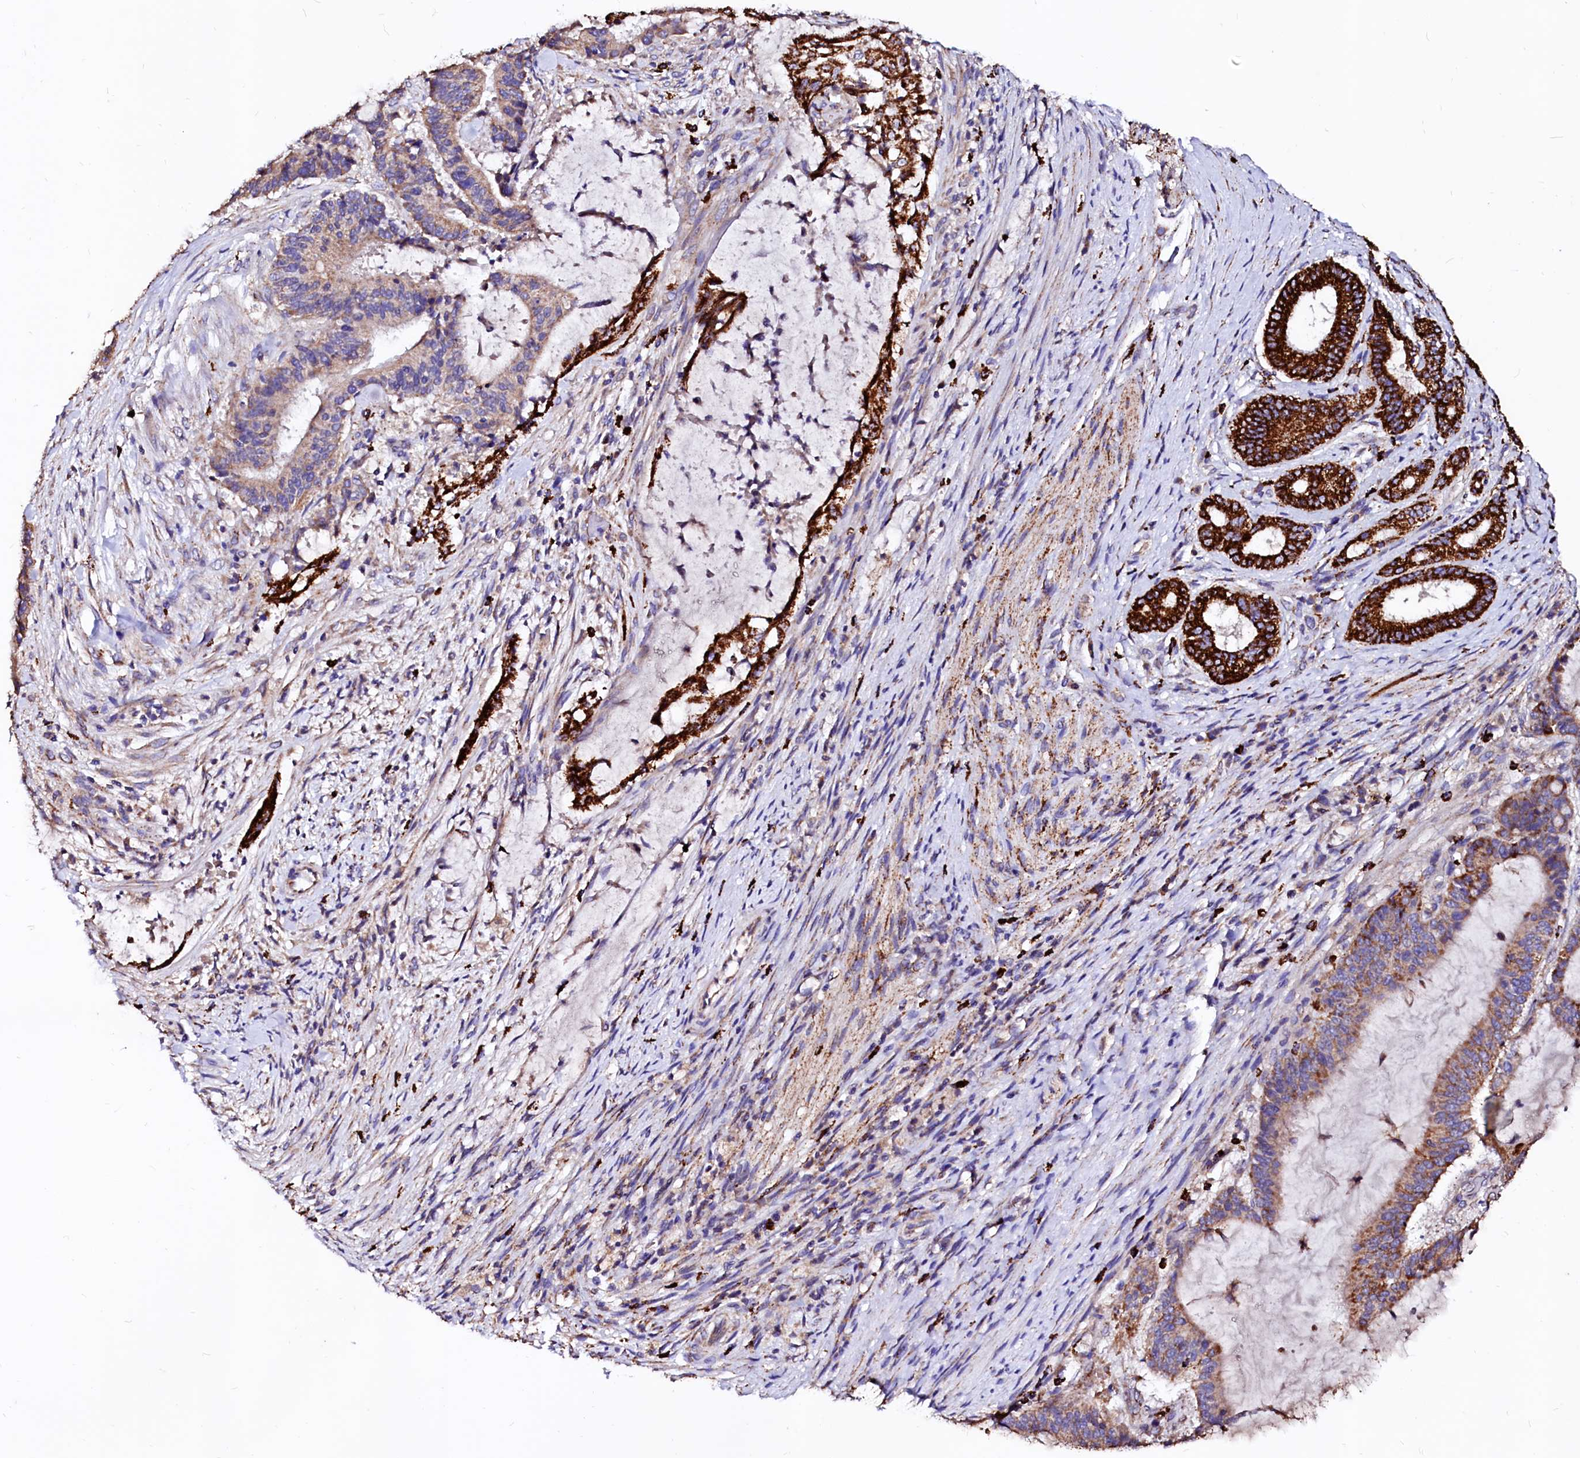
{"staining": {"intensity": "strong", "quantity": ">75%", "location": "cytoplasmic/membranous"}, "tissue": "liver cancer", "cell_type": "Tumor cells", "image_type": "cancer", "snomed": [{"axis": "morphology", "description": "Normal tissue, NOS"}, {"axis": "morphology", "description": "Cholangiocarcinoma"}, {"axis": "topography", "description": "Liver"}, {"axis": "topography", "description": "Peripheral nerve tissue"}], "caption": "Cholangiocarcinoma (liver) stained with a brown dye exhibits strong cytoplasmic/membranous positive positivity in approximately >75% of tumor cells.", "gene": "MAOB", "patient": {"sex": "female", "age": 73}}